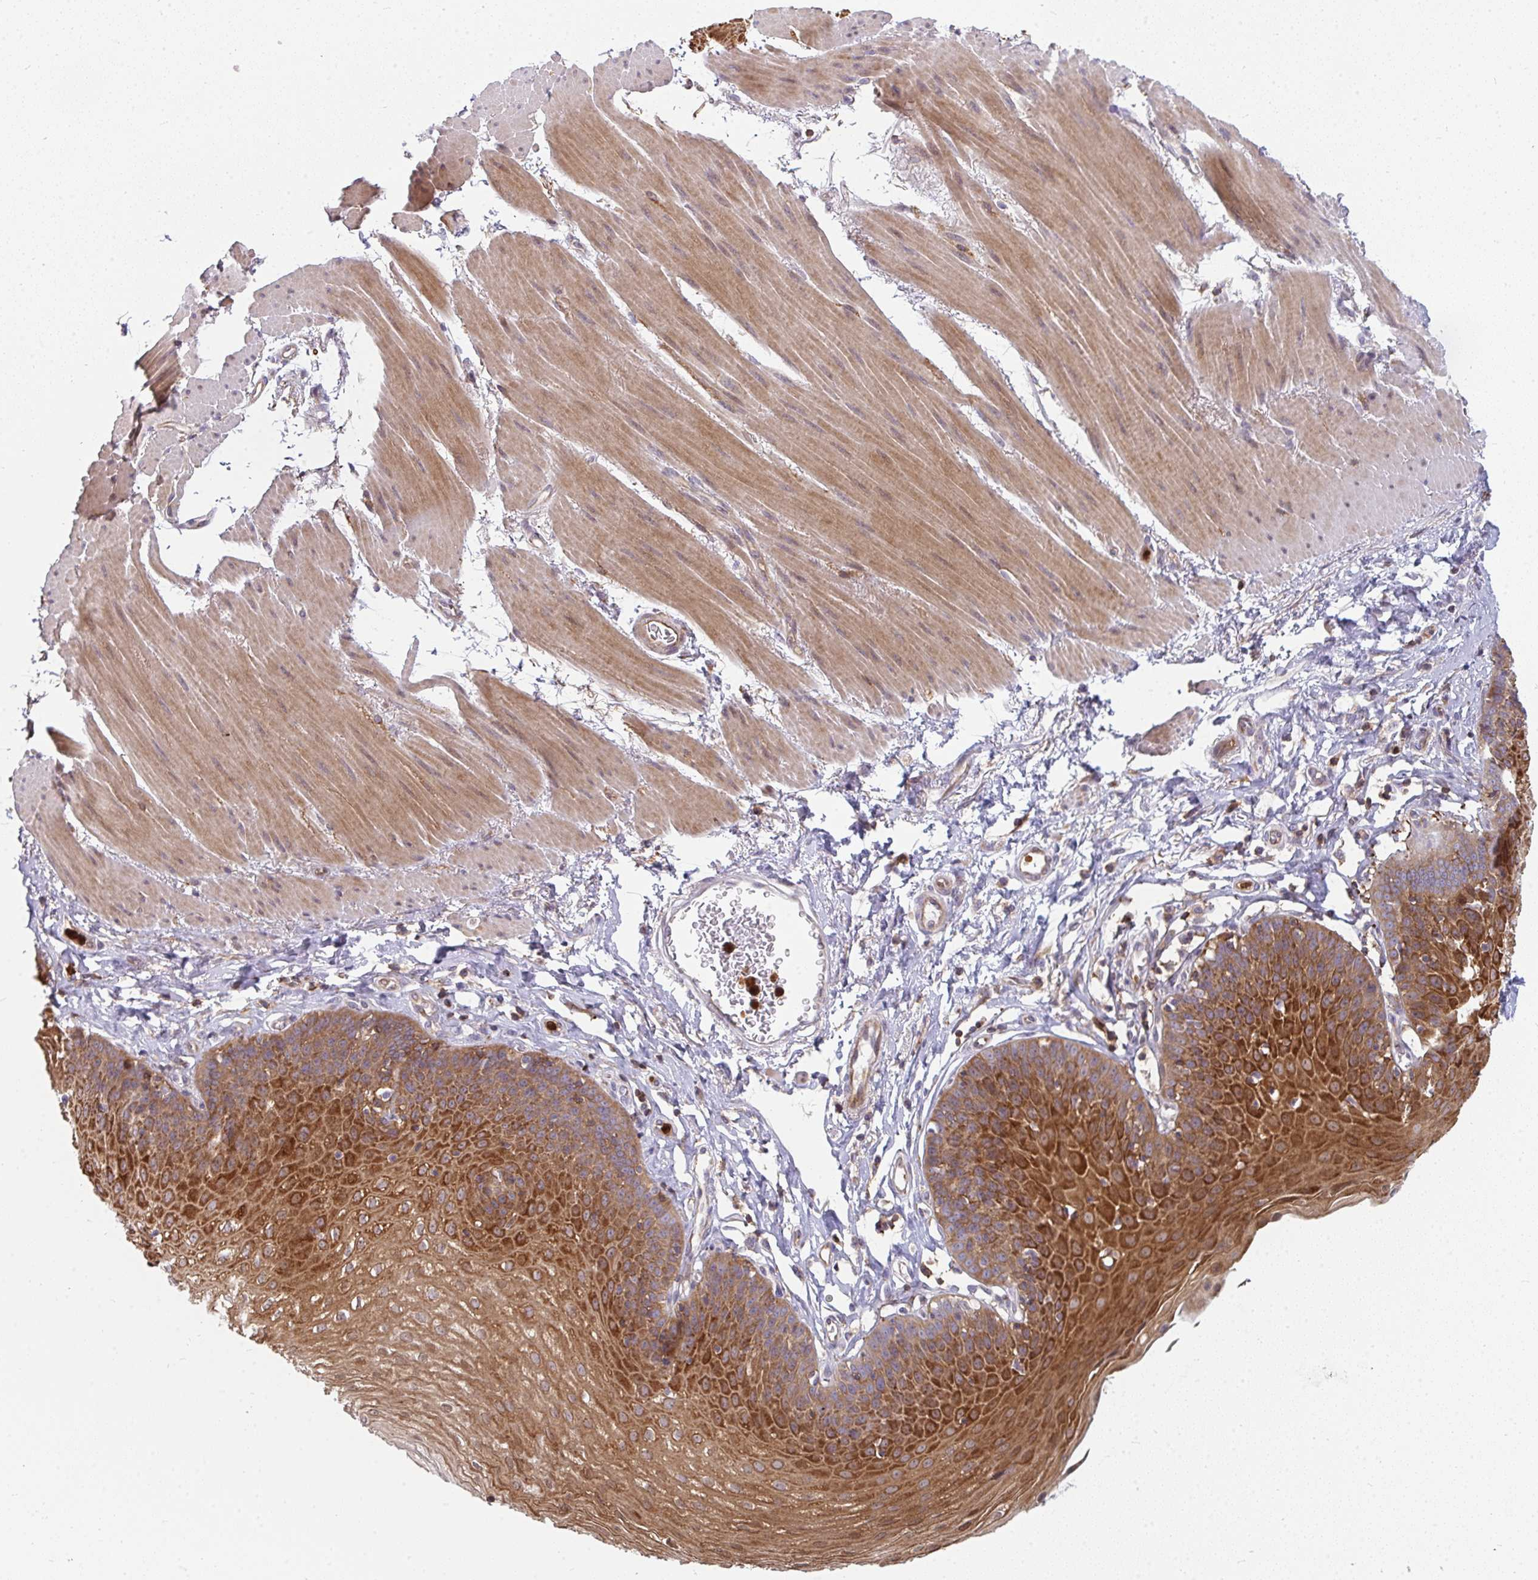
{"staining": {"intensity": "strong", "quantity": ">75%", "location": "cytoplasmic/membranous"}, "tissue": "esophagus", "cell_type": "Squamous epithelial cells", "image_type": "normal", "snomed": [{"axis": "morphology", "description": "Normal tissue, NOS"}, {"axis": "topography", "description": "Esophagus"}], "caption": "Immunohistochemistry (IHC) (DAB) staining of benign esophagus shows strong cytoplasmic/membranous protein staining in approximately >75% of squamous epithelial cells. The staining is performed using DAB (3,3'-diaminobenzidine) brown chromogen to label protein expression. The nuclei are counter-stained blue using hematoxylin.", "gene": "CSF3R", "patient": {"sex": "female", "age": 81}}